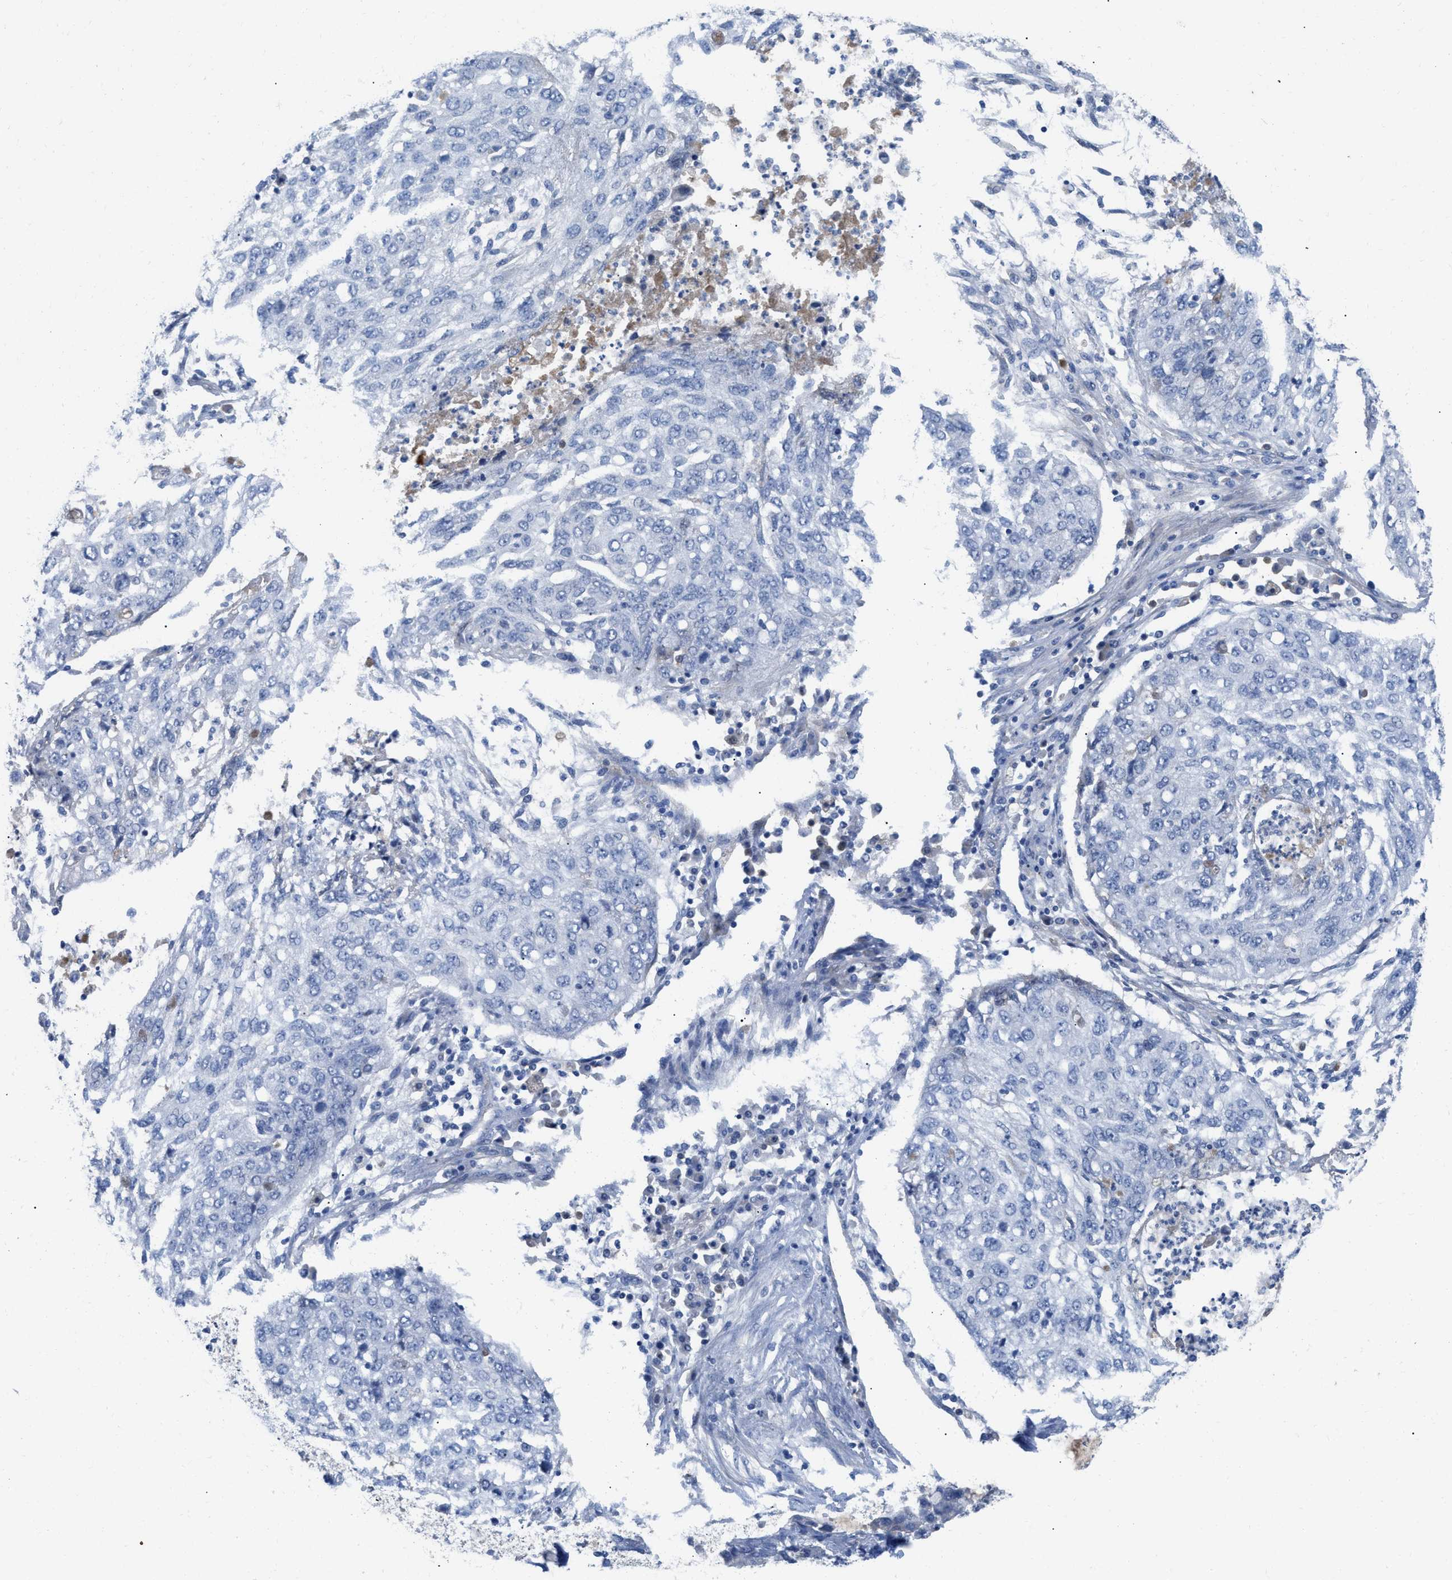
{"staining": {"intensity": "negative", "quantity": "none", "location": "none"}, "tissue": "lung cancer", "cell_type": "Tumor cells", "image_type": "cancer", "snomed": [{"axis": "morphology", "description": "Squamous cell carcinoma, NOS"}, {"axis": "topography", "description": "Lung"}], "caption": "High magnification brightfield microscopy of lung cancer (squamous cell carcinoma) stained with DAB (3,3'-diaminobenzidine) (brown) and counterstained with hematoxylin (blue): tumor cells show no significant staining.", "gene": "HPX", "patient": {"sex": "female", "age": 63}}